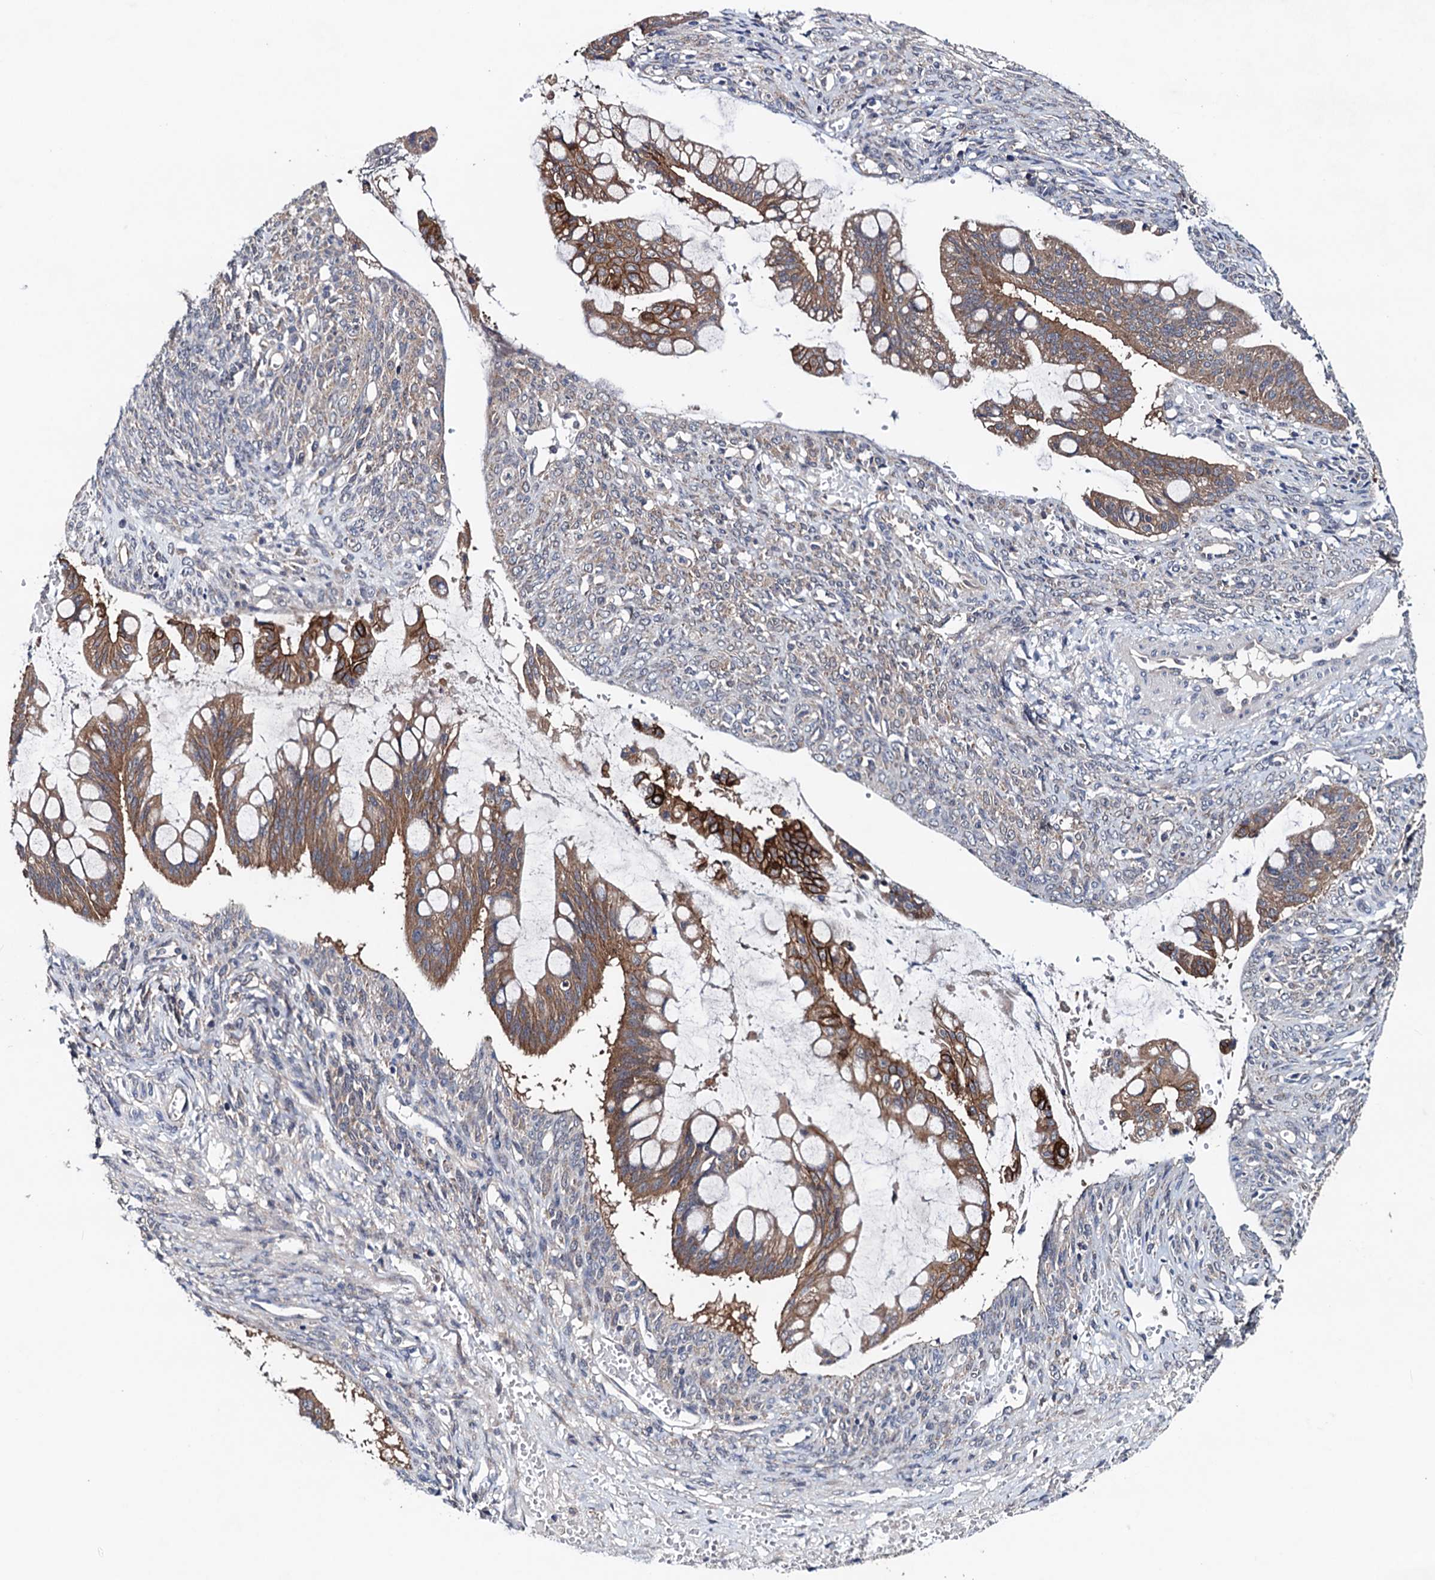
{"staining": {"intensity": "moderate", "quantity": ">75%", "location": "cytoplasmic/membranous"}, "tissue": "ovarian cancer", "cell_type": "Tumor cells", "image_type": "cancer", "snomed": [{"axis": "morphology", "description": "Cystadenocarcinoma, mucinous, NOS"}, {"axis": "topography", "description": "Ovary"}], "caption": "A histopathology image of ovarian mucinous cystadenocarcinoma stained for a protein demonstrates moderate cytoplasmic/membranous brown staining in tumor cells.", "gene": "BLTP3B", "patient": {"sex": "female", "age": 73}}